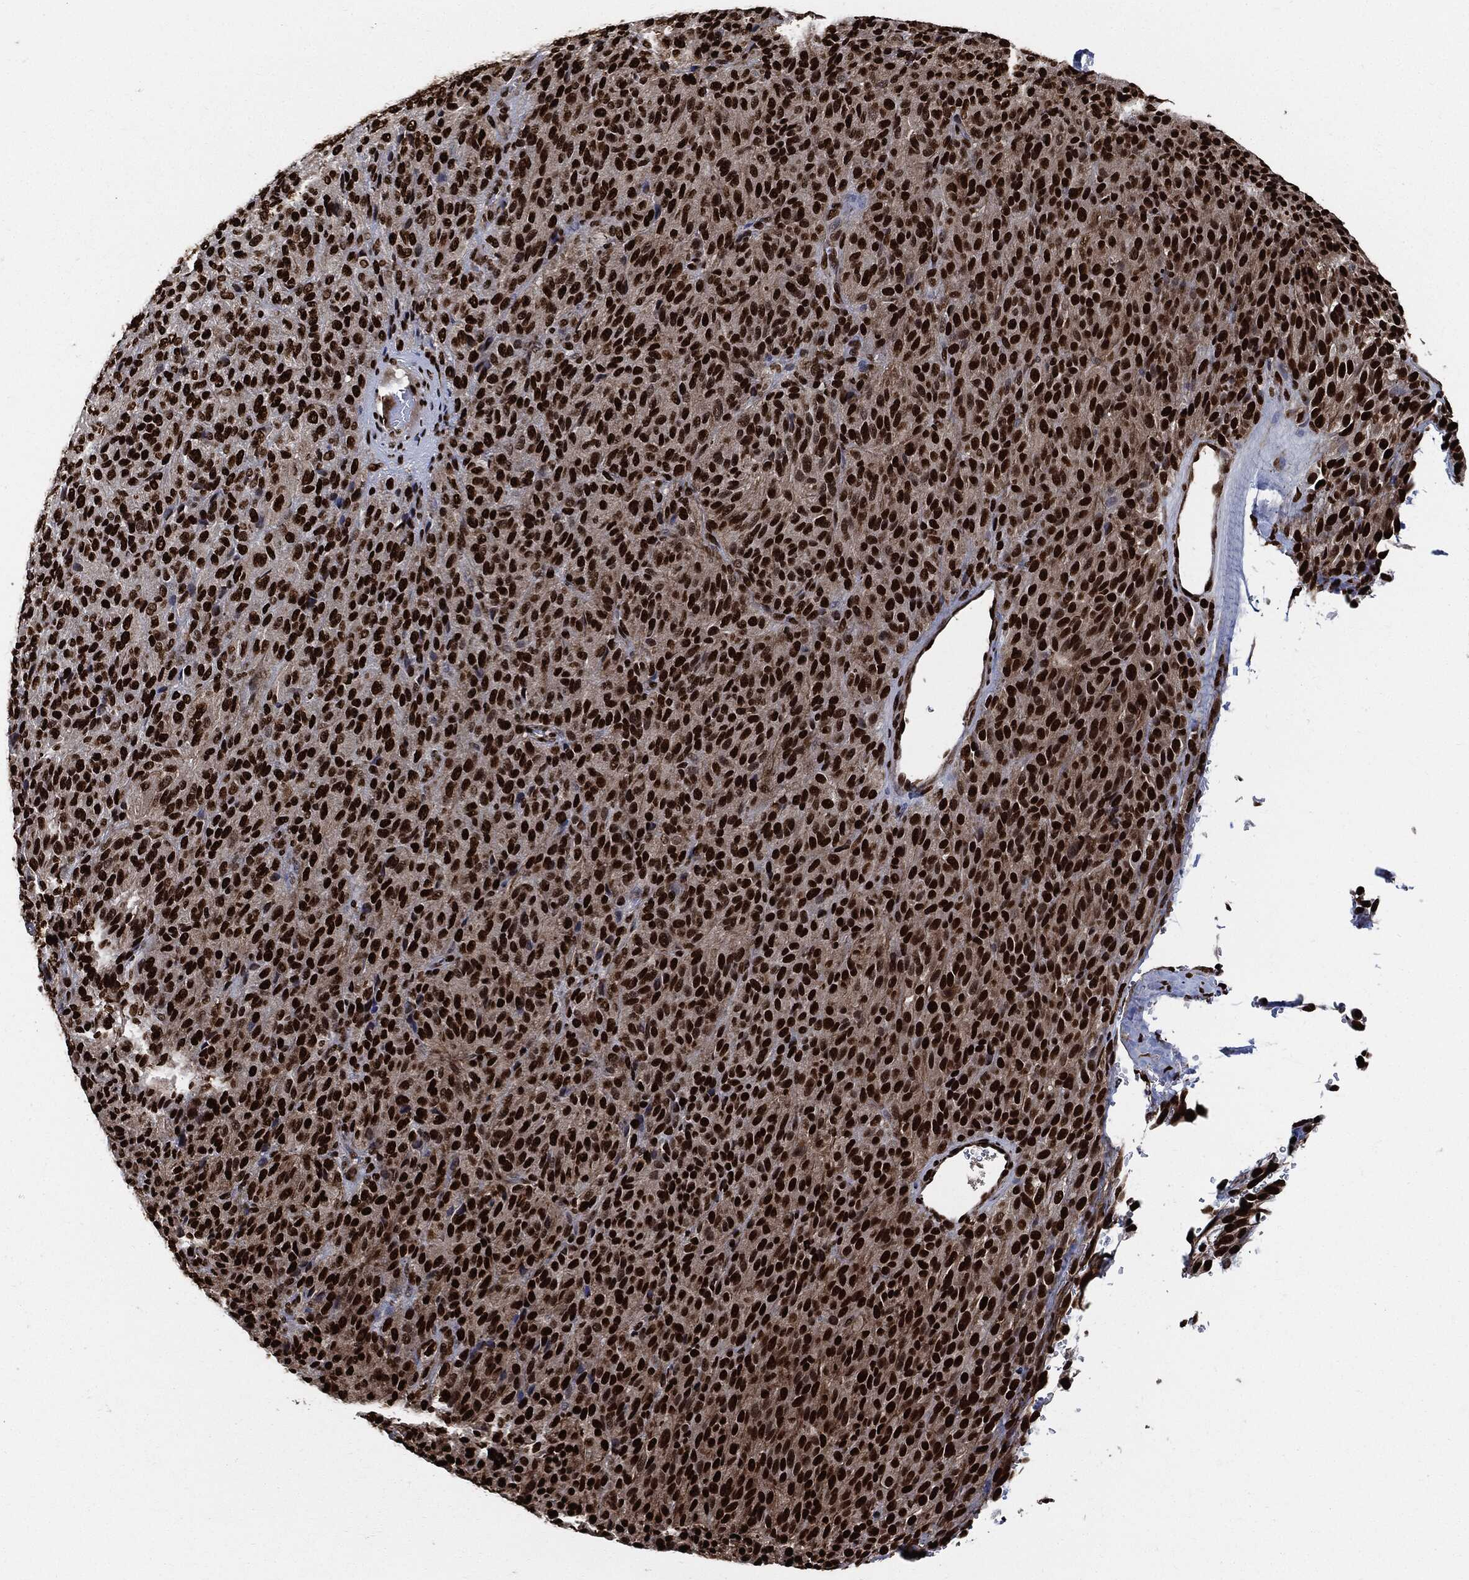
{"staining": {"intensity": "strong", "quantity": ">75%", "location": "nuclear"}, "tissue": "melanoma", "cell_type": "Tumor cells", "image_type": "cancer", "snomed": [{"axis": "morphology", "description": "Malignant melanoma, Metastatic site"}, {"axis": "topography", "description": "Brain"}], "caption": "Malignant melanoma (metastatic site) was stained to show a protein in brown. There is high levels of strong nuclear positivity in about >75% of tumor cells.", "gene": "RECQL", "patient": {"sex": "female", "age": 56}}